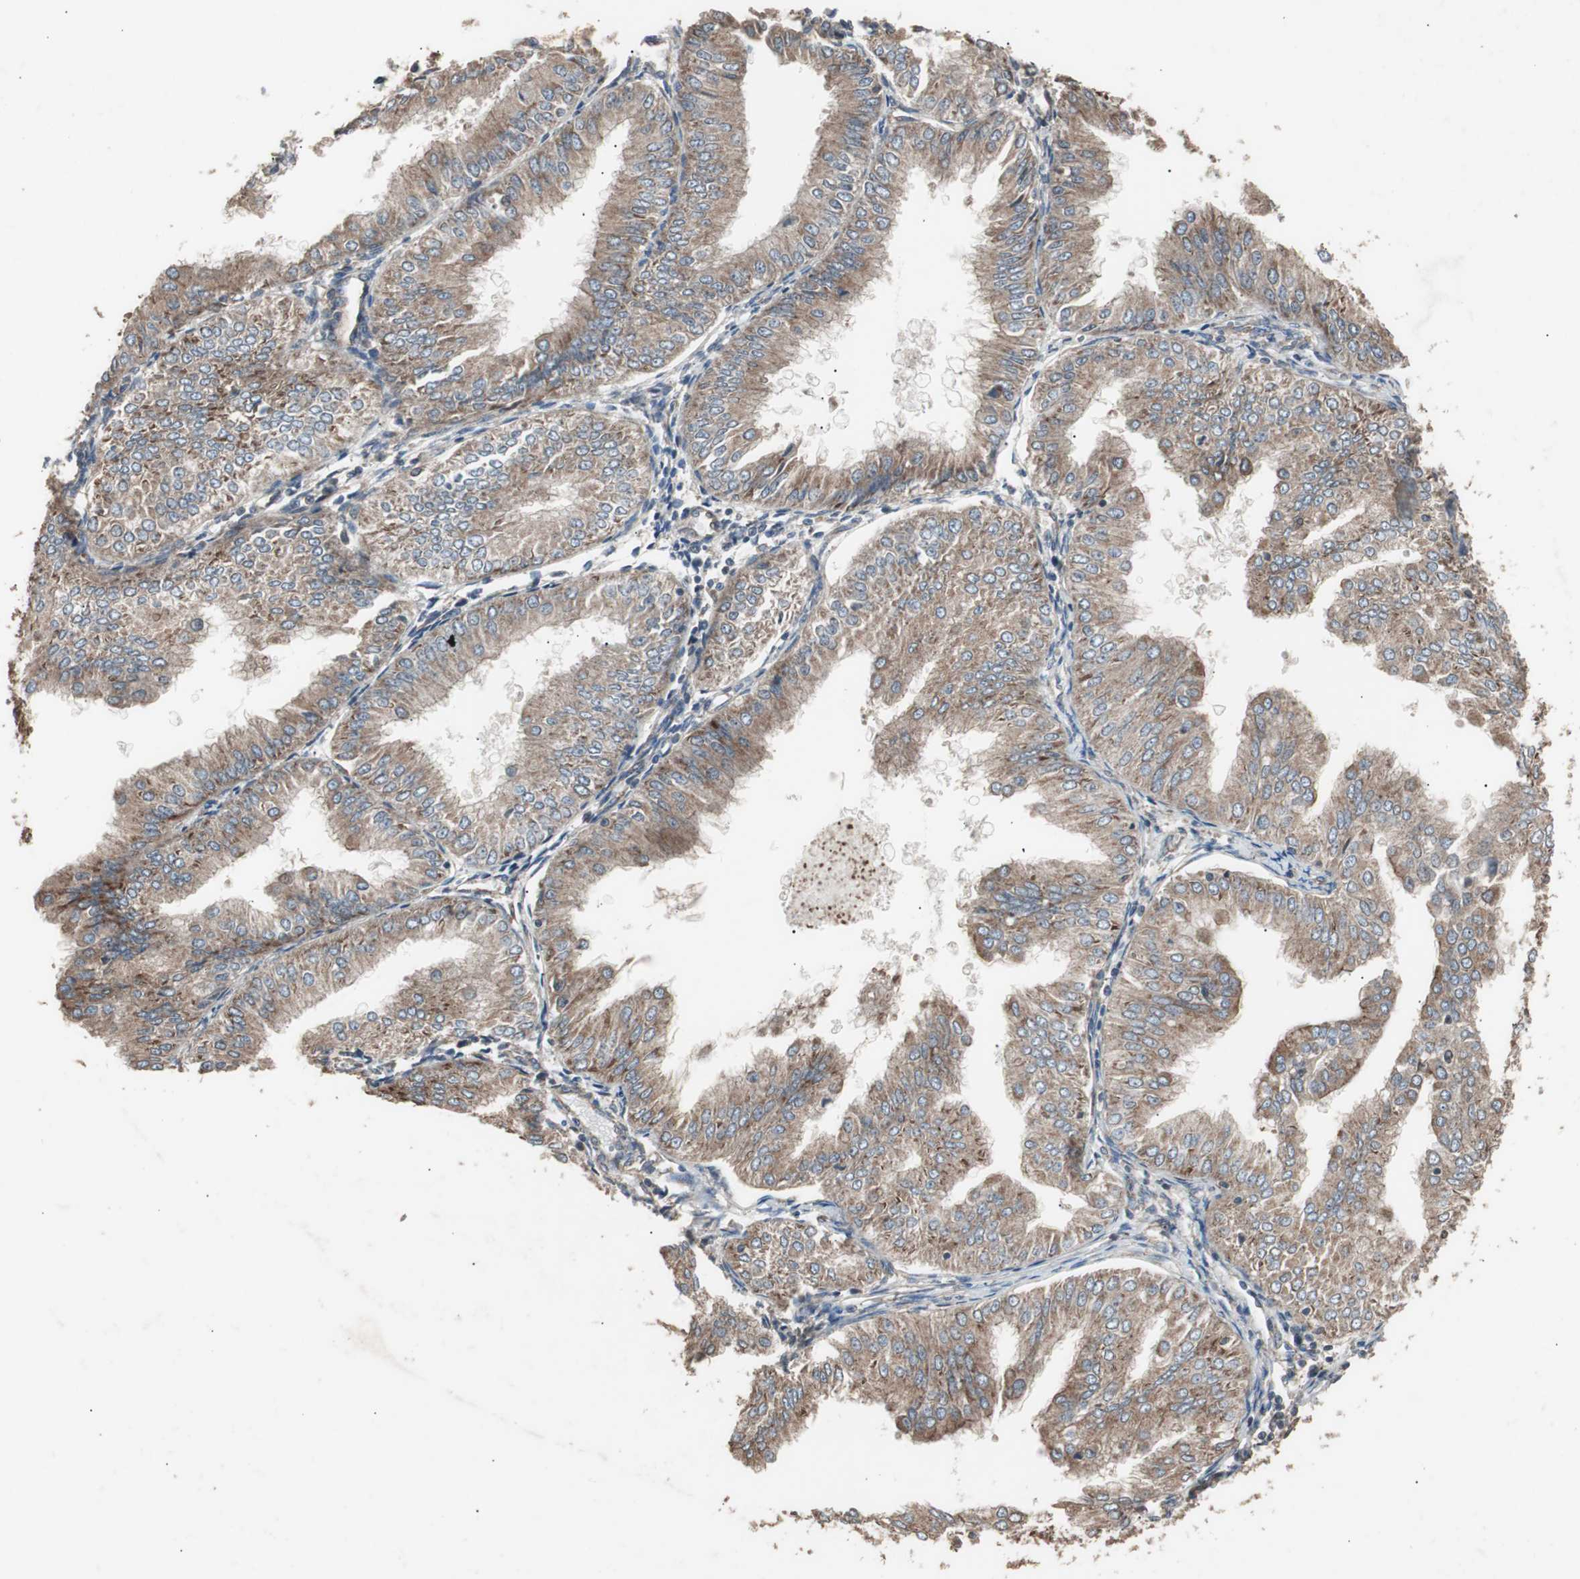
{"staining": {"intensity": "moderate", "quantity": ">75%", "location": "cytoplasmic/membranous"}, "tissue": "endometrial cancer", "cell_type": "Tumor cells", "image_type": "cancer", "snomed": [{"axis": "morphology", "description": "Adenocarcinoma, NOS"}, {"axis": "topography", "description": "Endometrium"}], "caption": "The micrograph demonstrates staining of endometrial cancer (adenocarcinoma), revealing moderate cytoplasmic/membranous protein positivity (brown color) within tumor cells. The protein of interest is shown in brown color, while the nuclei are stained blue.", "gene": "LZTS1", "patient": {"sex": "female", "age": 53}}